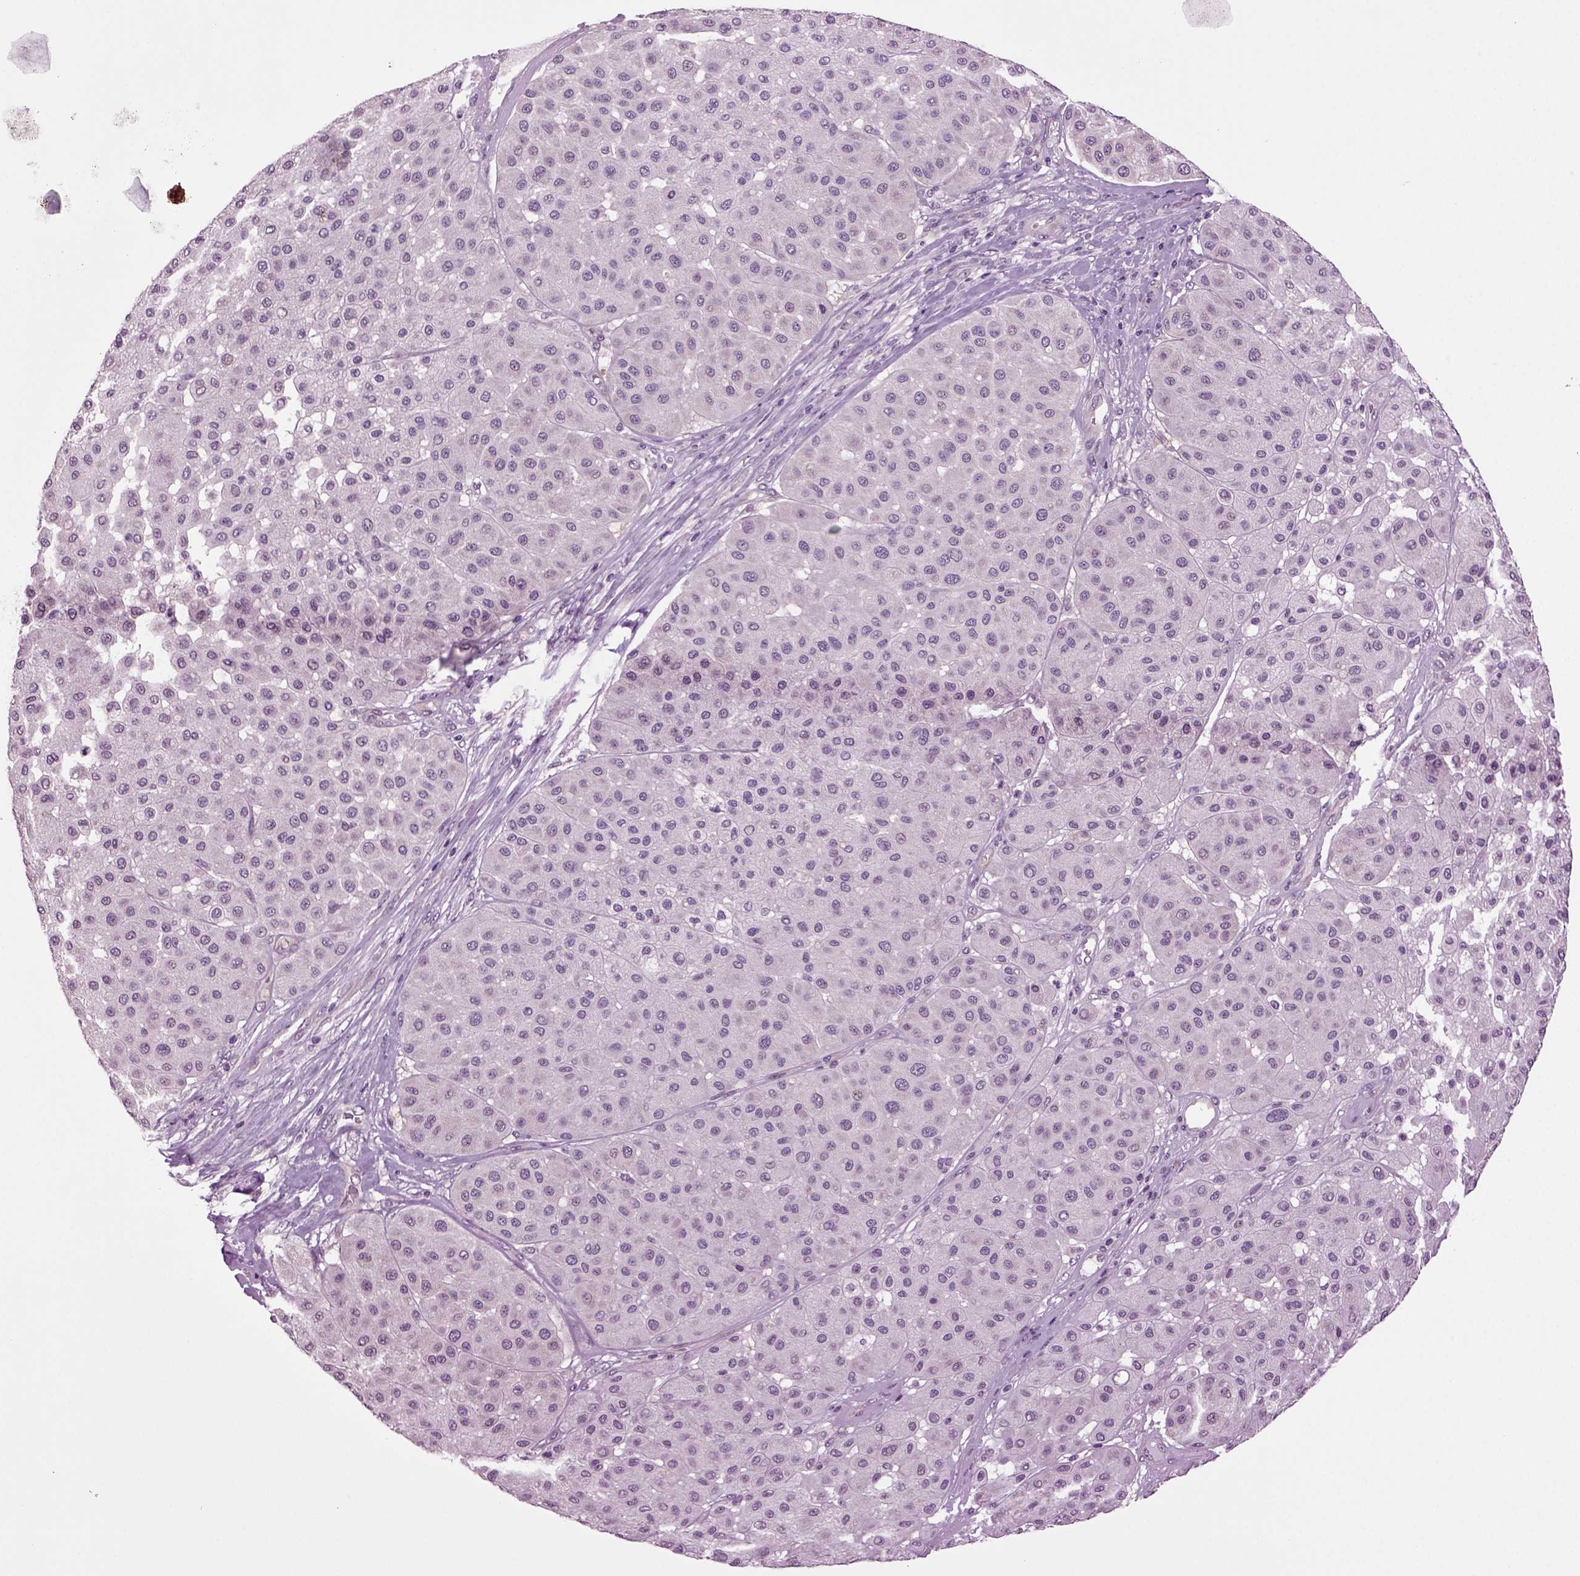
{"staining": {"intensity": "negative", "quantity": "none", "location": "none"}, "tissue": "melanoma", "cell_type": "Tumor cells", "image_type": "cancer", "snomed": [{"axis": "morphology", "description": "Malignant melanoma, Metastatic site"}, {"axis": "topography", "description": "Smooth muscle"}], "caption": "The IHC micrograph has no significant expression in tumor cells of melanoma tissue.", "gene": "PLCH2", "patient": {"sex": "male", "age": 41}}